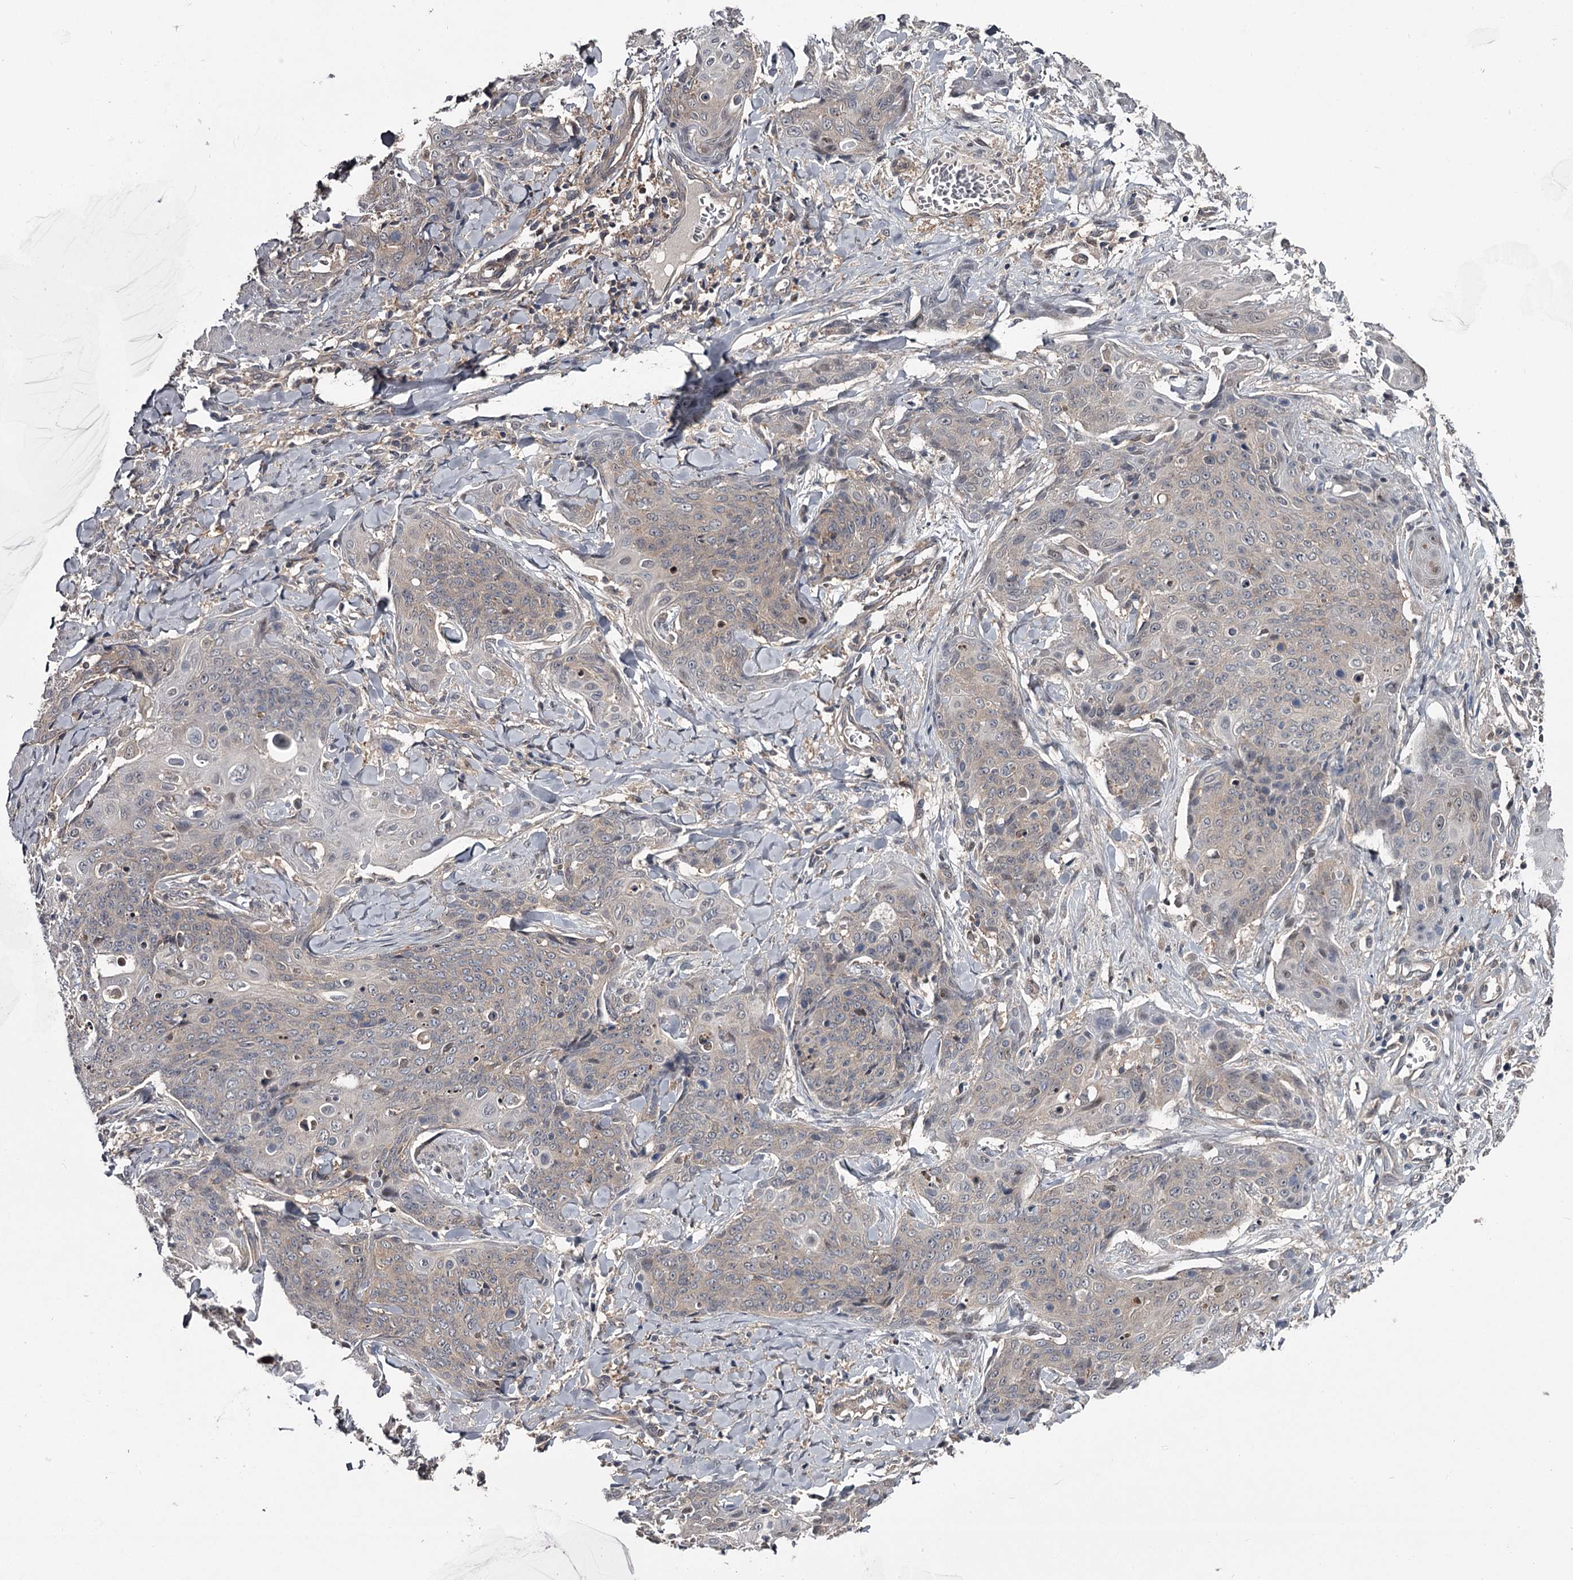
{"staining": {"intensity": "negative", "quantity": "none", "location": "none"}, "tissue": "skin cancer", "cell_type": "Tumor cells", "image_type": "cancer", "snomed": [{"axis": "morphology", "description": "Squamous cell carcinoma, NOS"}, {"axis": "topography", "description": "Skin"}, {"axis": "topography", "description": "Vulva"}], "caption": "The histopathology image shows no significant positivity in tumor cells of squamous cell carcinoma (skin). Brightfield microscopy of IHC stained with DAB (brown) and hematoxylin (blue), captured at high magnification.", "gene": "DAO", "patient": {"sex": "female", "age": 85}}